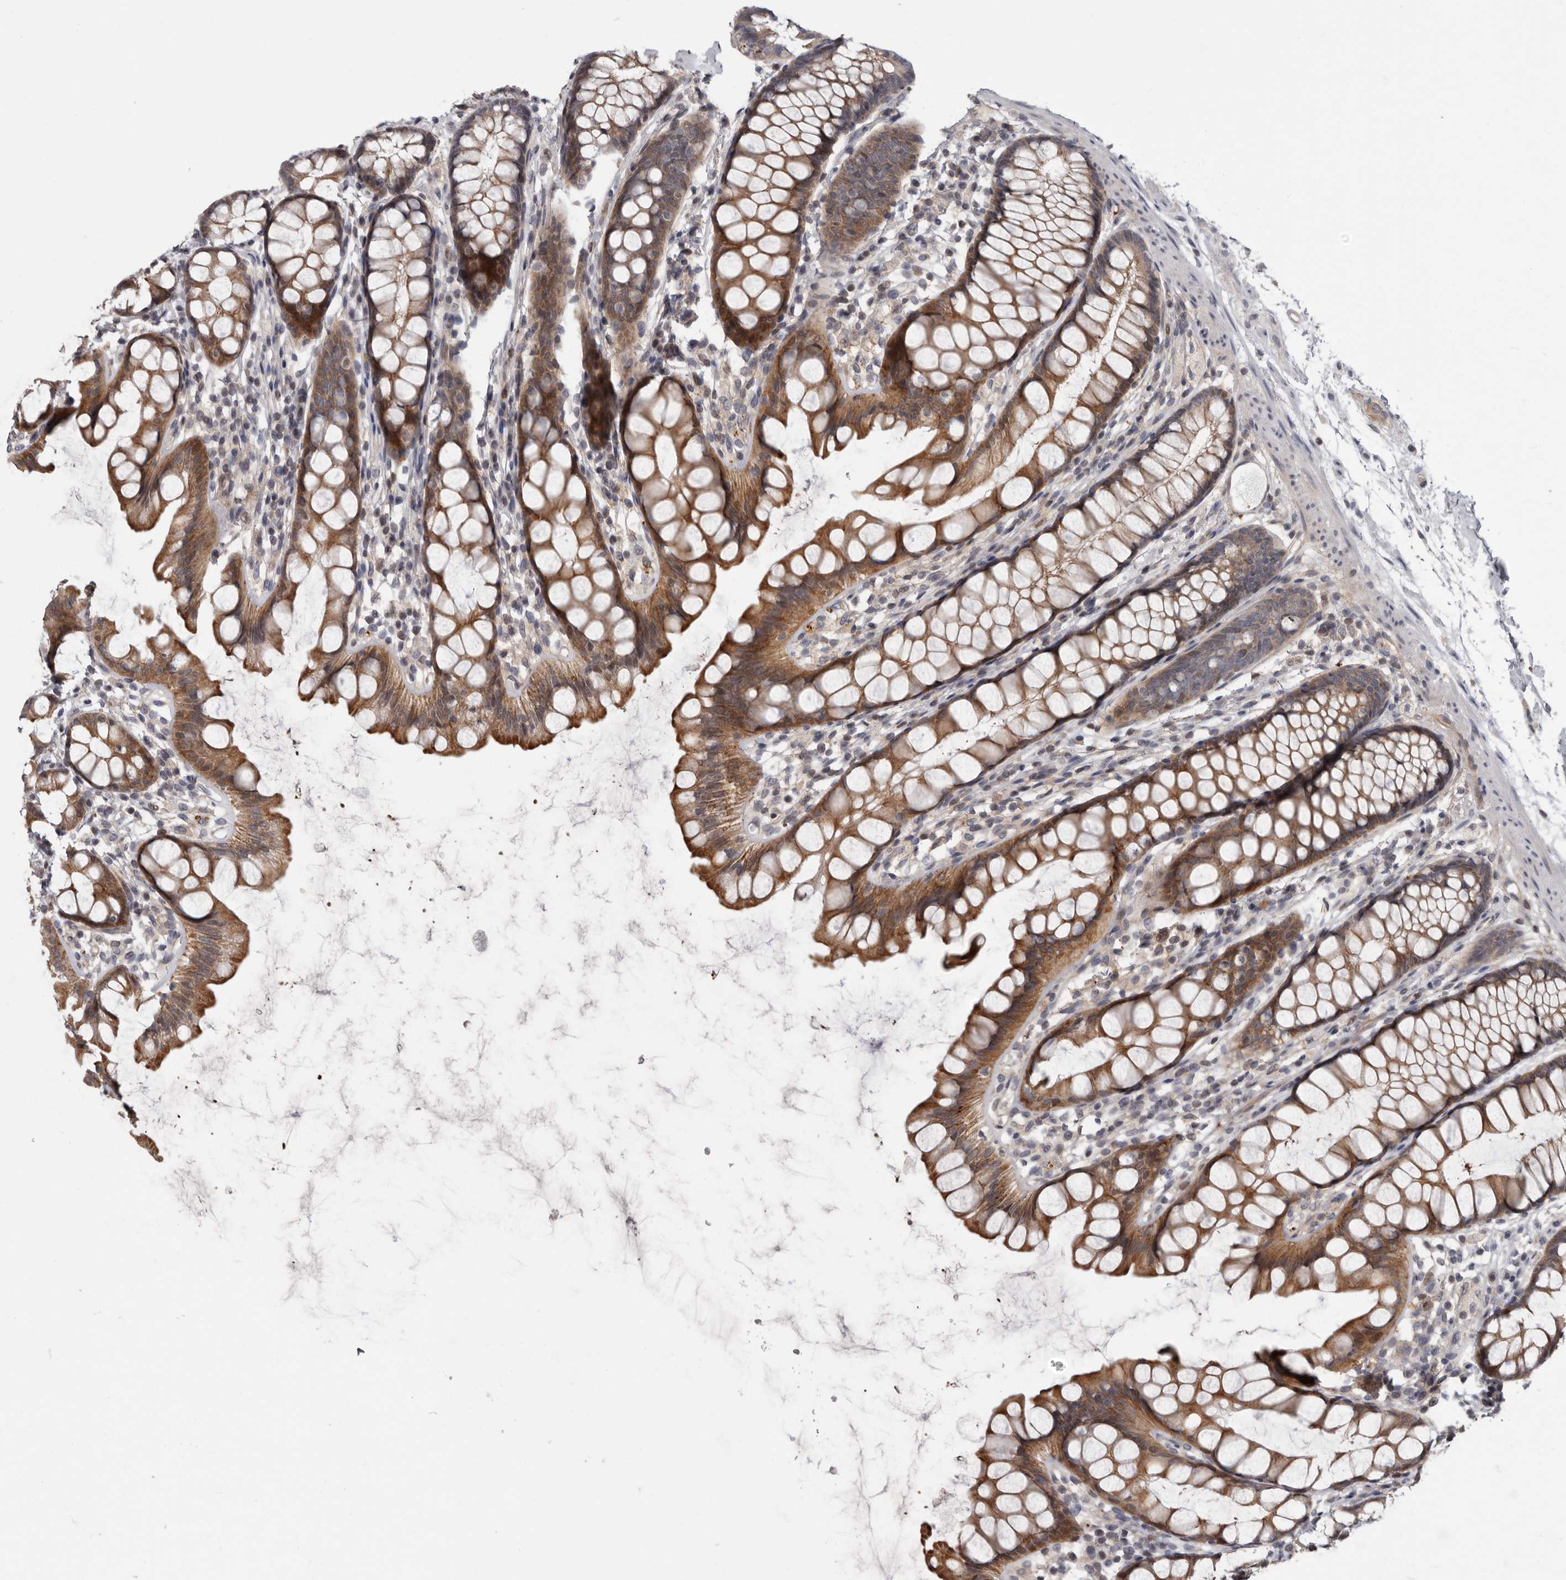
{"staining": {"intensity": "moderate", "quantity": ">75%", "location": "cytoplasmic/membranous"}, "tissue": "rectum", "cell_type": "Glandular cells", "image_type": "normal", "snomed": [{"axis": "morphology", "description": "Normal tissue, NOS"}, {"axis": "topography", "description": "Rectum"}], "caption": "Rectum stained for a protein shows moderate cytoplasmic/membranous positivity in glandular cells. (Brightfield microscopy of DAB IHC at high magnification).", "gene": "FGFR4", "patient": {"sex": "female", "age": 65}}